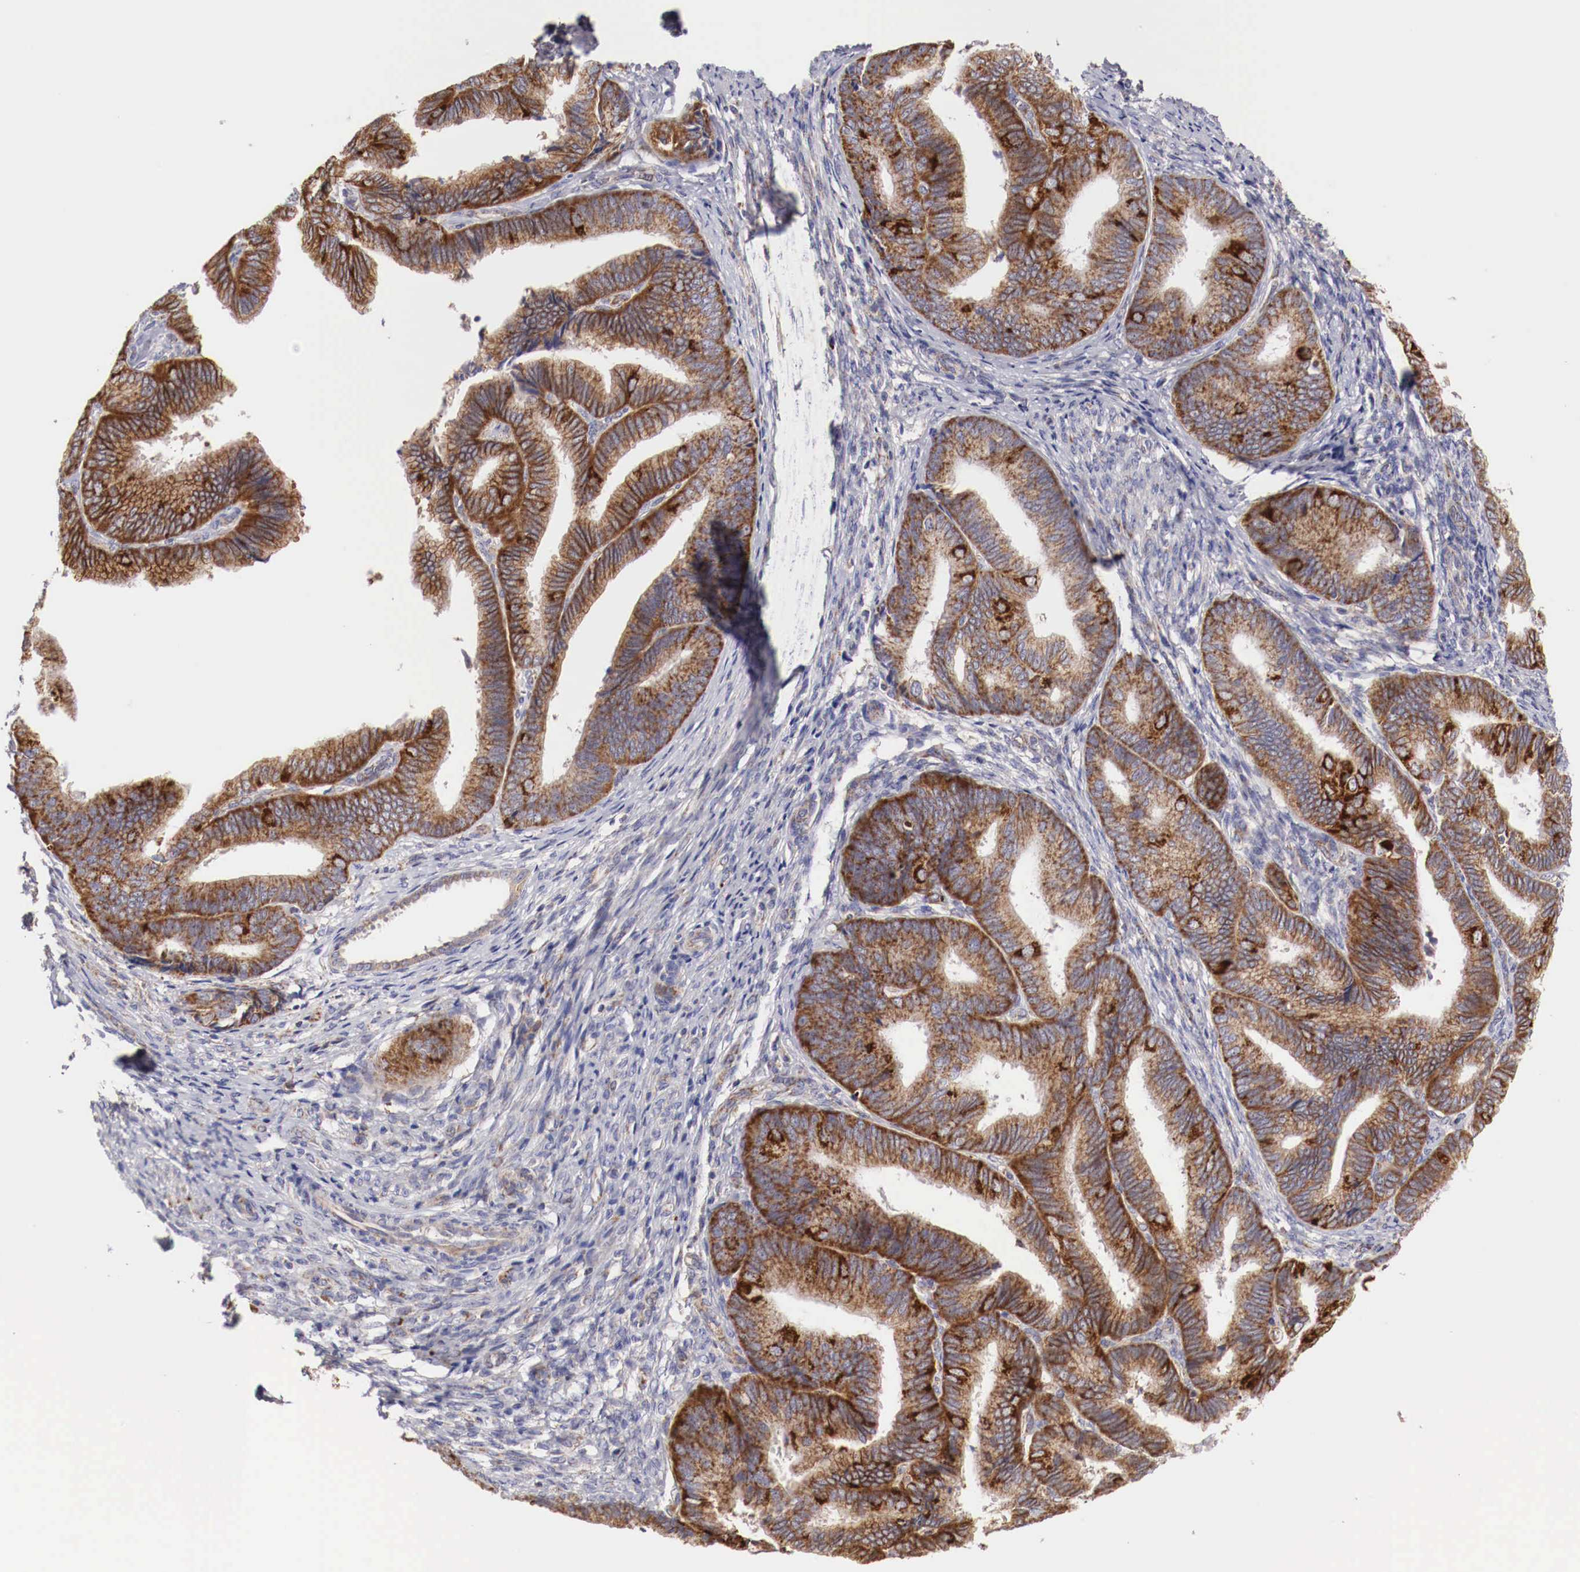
{"staining": {"intensity": "moderate", "quantity": ">75%", "location": "cytoplasmic/membranous"}, "tissue": "endometrial cancer", "cell_type": "Tumor cells", "image_type": "cancer", "snomed": [{"axis": "morphology", "description": "Adenocarcinoma, NOS"}, {"axis": "topography", "description": "Endometrium"}], "caption": "There is medium levels of moderate cytoplasmic/membranous staining in tumor cells of adenocarcinoma (endometrial), as demonstrated by immunohistochemical staining (brown color).", "gene": "XPNPEP3", "patient": {"sex": "female", "age": 63}}